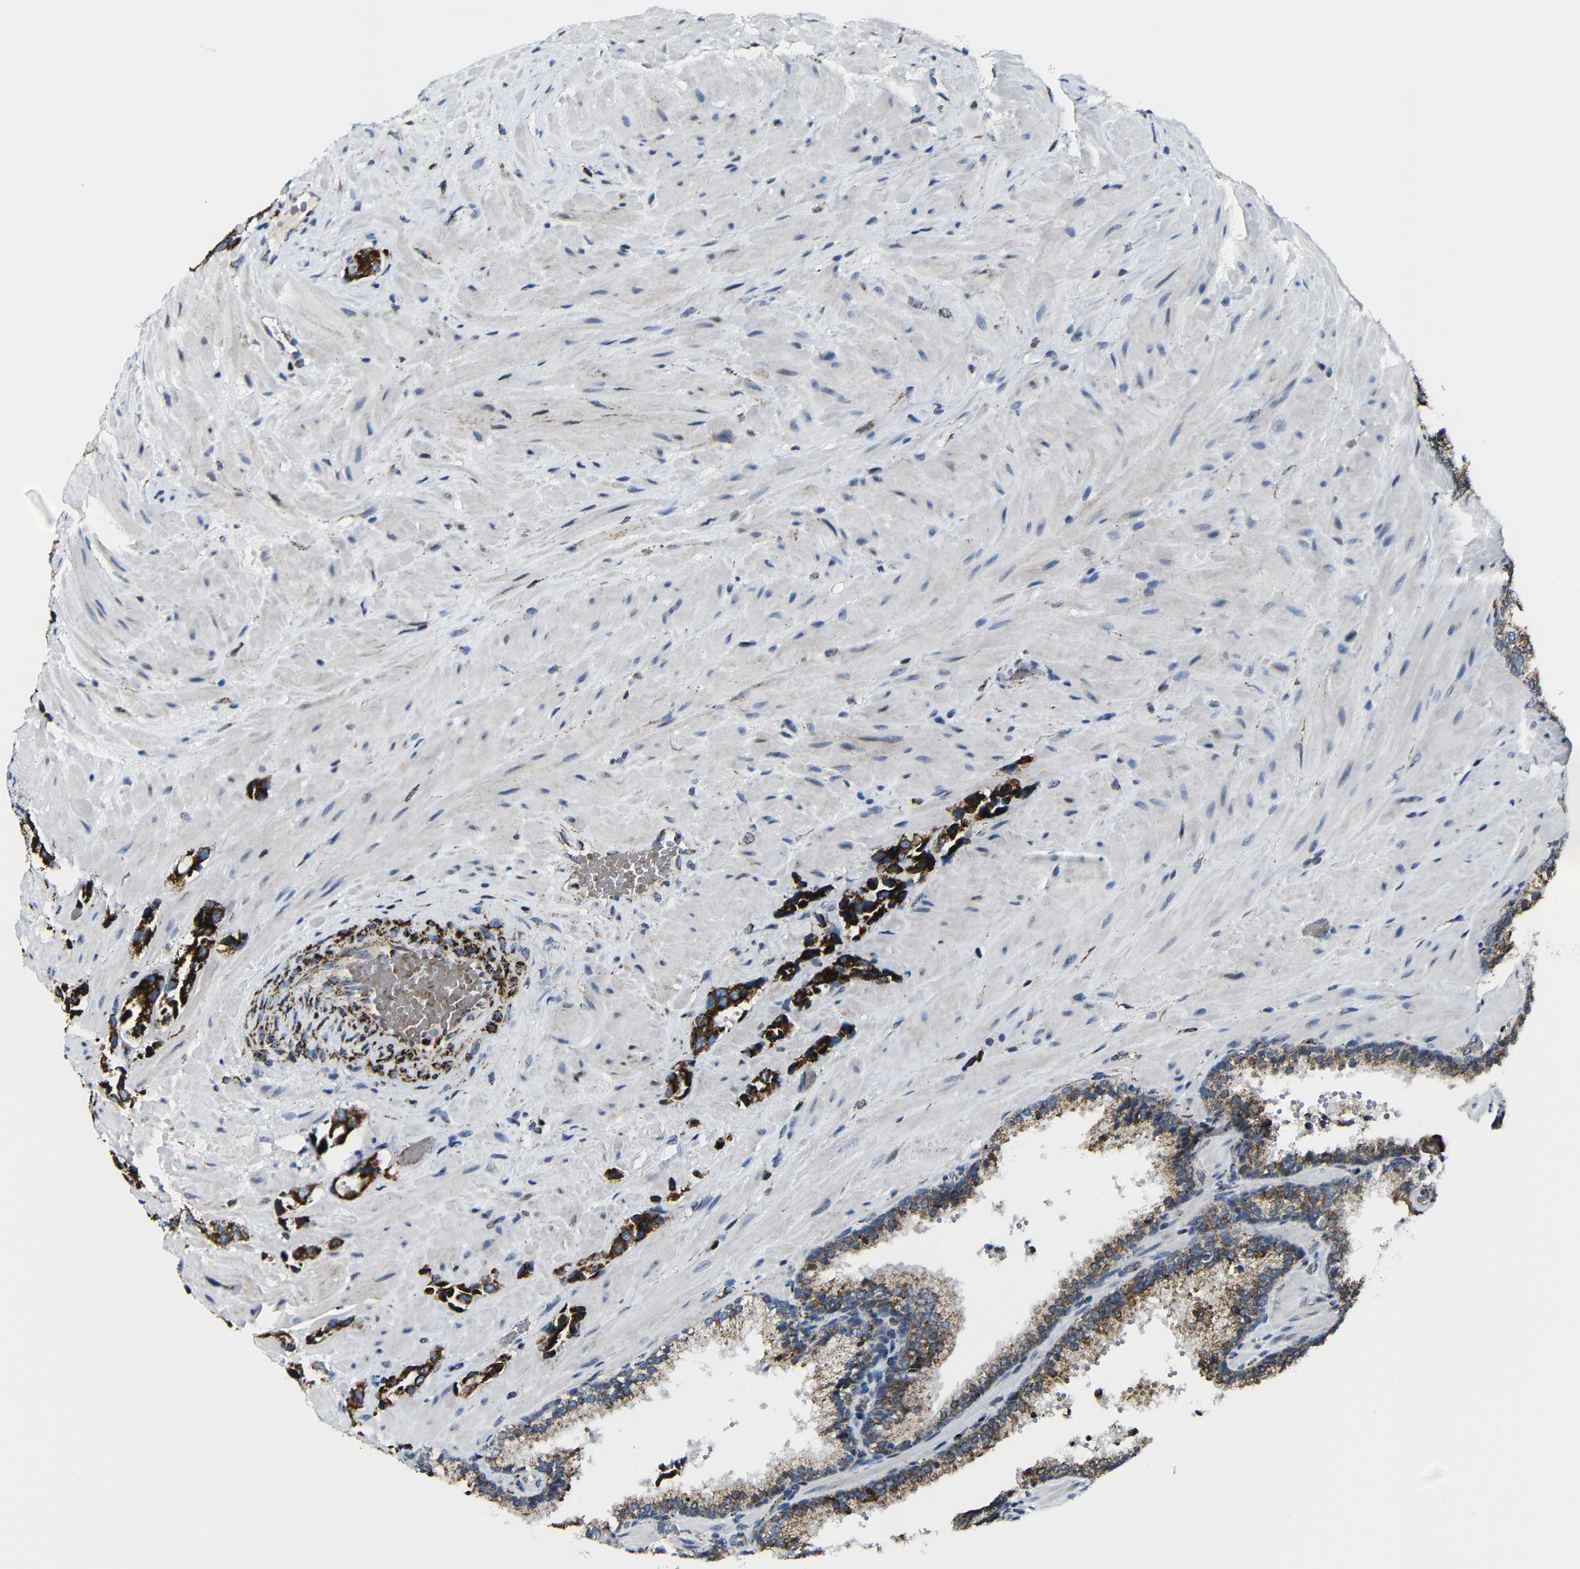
{"staining": {"intensity": "strong", "quantity": ">75%", "location": "cytoplasmic/membranous"}, "tissue": "prostate cancer", "cell_type": "Tumor cells", "image_type": "cancer", "snomed": [{"axis": "morphology", "description": "Adenocarcinoma, High grade"}, {"axis": "topography", "description": "Prostate"}], "caption": "Human prostate cancer (adenocarcinoma (high-grade)) stained for a protein (brown) displays strong cytoplasmic/membranous positive staining in about >75% of tumor cells.", "gene": "CA5B", "patient": {"sex": "male", "age": 64}}